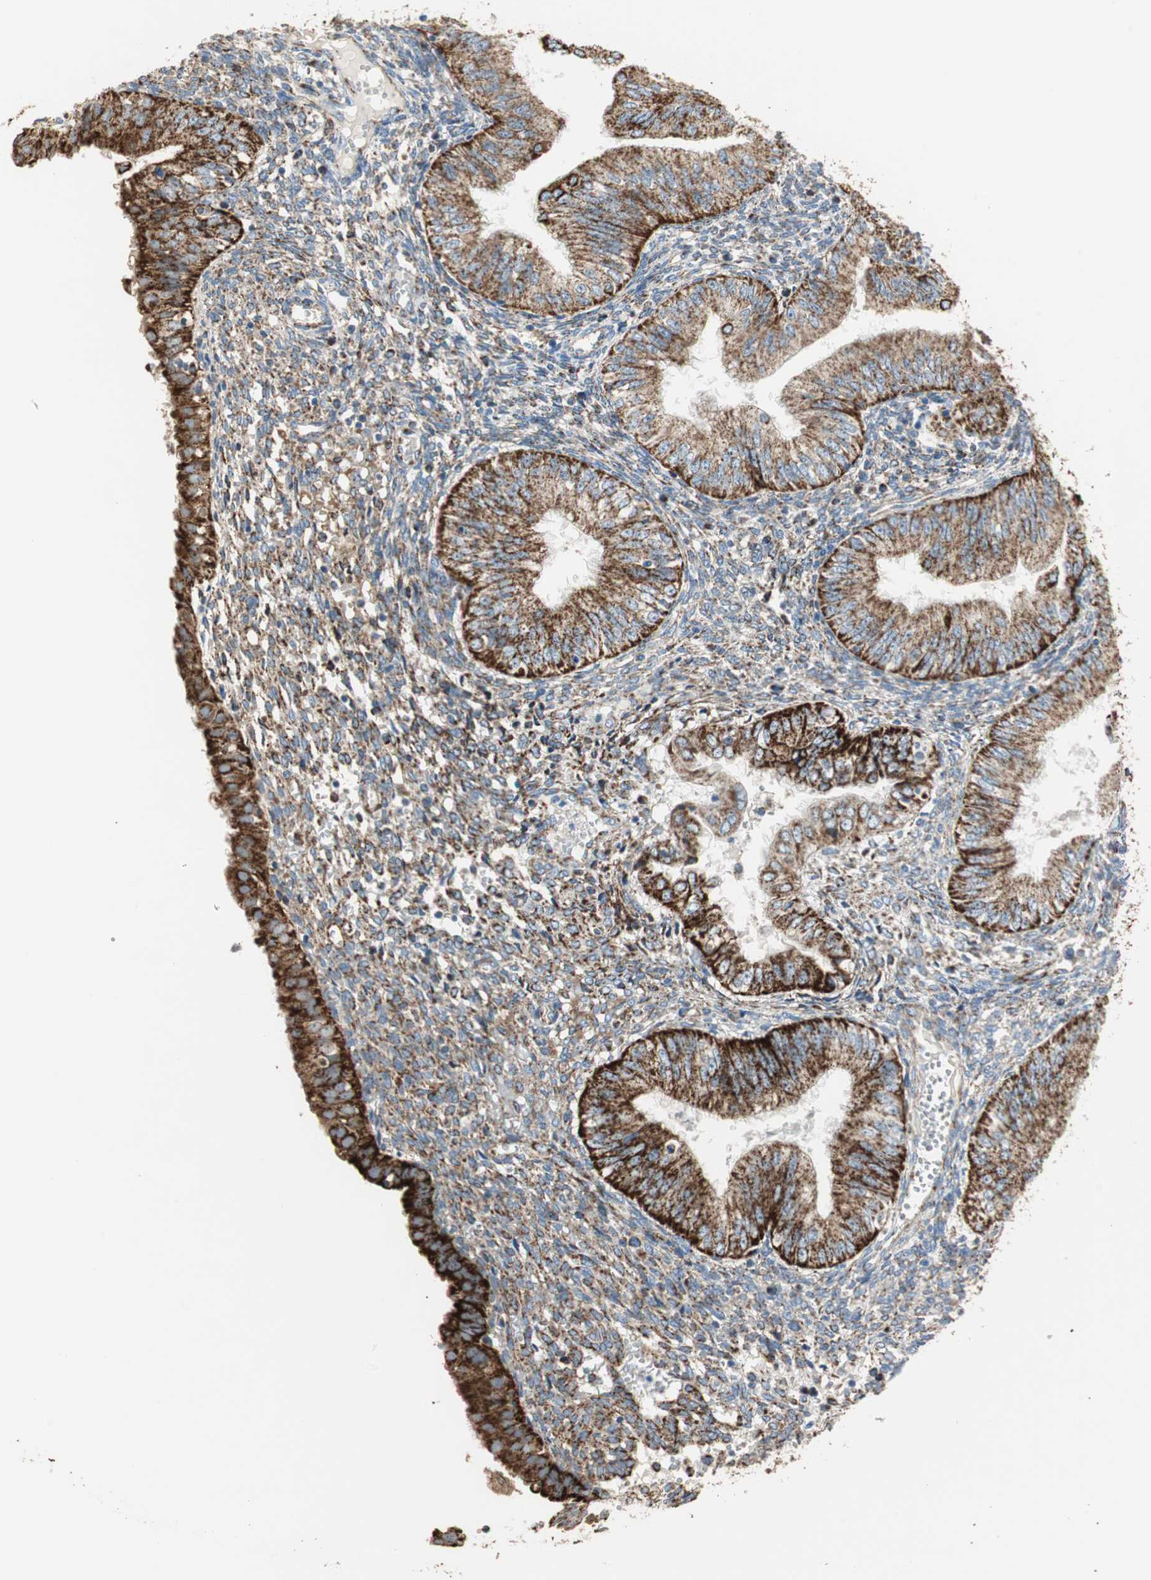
{"staining": {"intensity": "strong", "quantity": ">75%", "location": "cytoplasmic/membranous"}, "tissue": "endometrial cancer", "cell_type": "Tumor cells", "image_type": "cancer", "snomed": [{"axis": "morphology", "description": "Normal tissue, NOS"}, {"axis": "morphology", "description": "Adenocarcinoma, NOS"}, {"axis": "topography", "description": "Endometrium"}], "caption": "Brown immunohistochemical staining in adenocarcinoma (endometrial) shows strong cytoplasmic/membranous expression in approximately >75% of tumor cells. (DAB IHC with brightfield microscopy, high magnification).", "gene": "TST", "patient": {"sex": "female", "age": 53}}